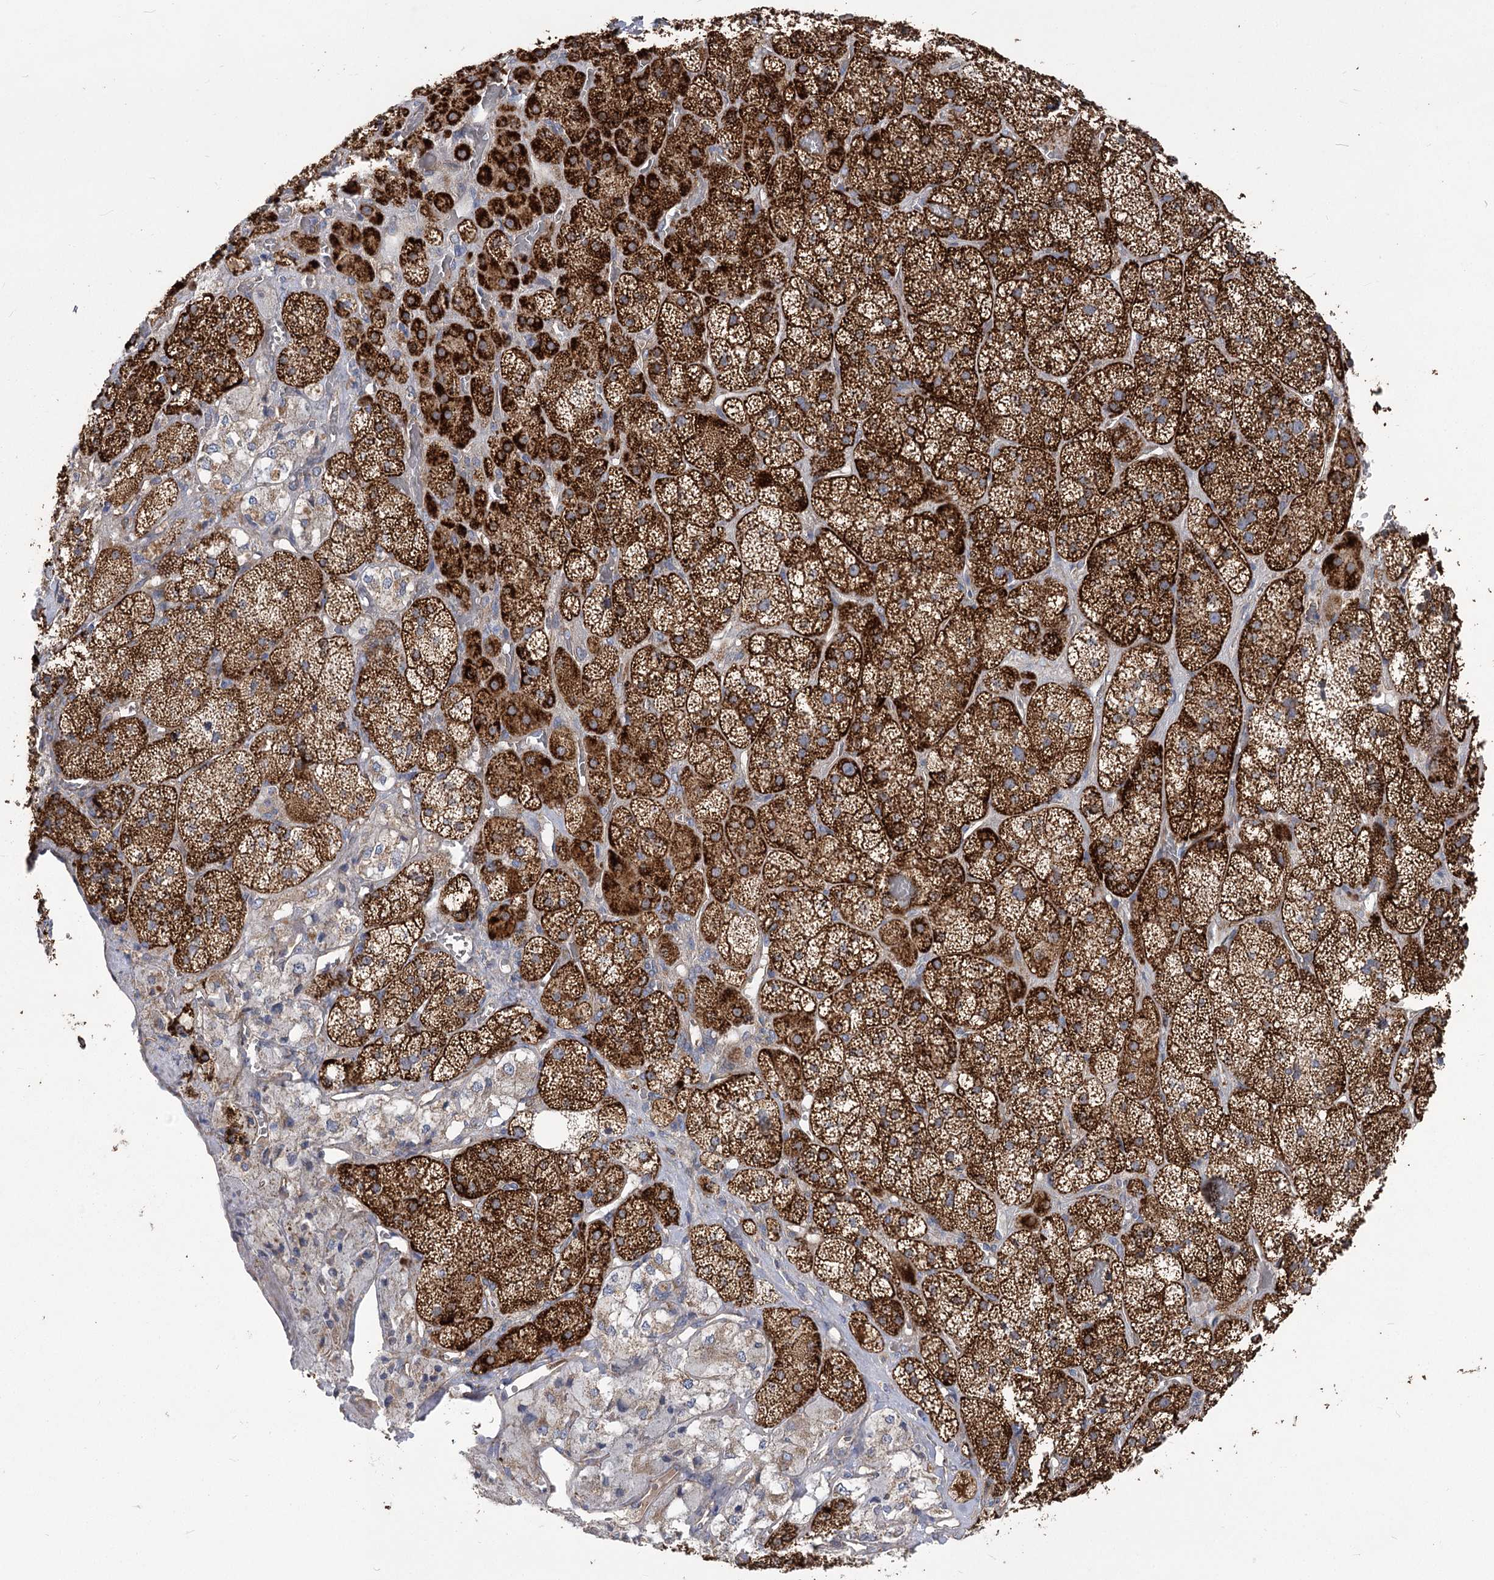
{"staining": {"intensity": "strong", "quantity": ">75%", "location": "cytoplasmic/membranous"}, "tissue": "adrenal gland", "cell_type": "Glandular cells", "image_type": "normal", "snomed": [{"axis": "morphology", "description": "Normal tissue, NOS"}, {"axis": "topography", "description": "Adrenal gland"}], "caption": "The micrograph demonstrates immunohistochemical staining of benign adrenal gland. There is strong cytoplasmic/membranous staining is present in about >75% of glandular cells.", "gene": "RMDN2", "patient": {"sex": "male", "age": 57}}